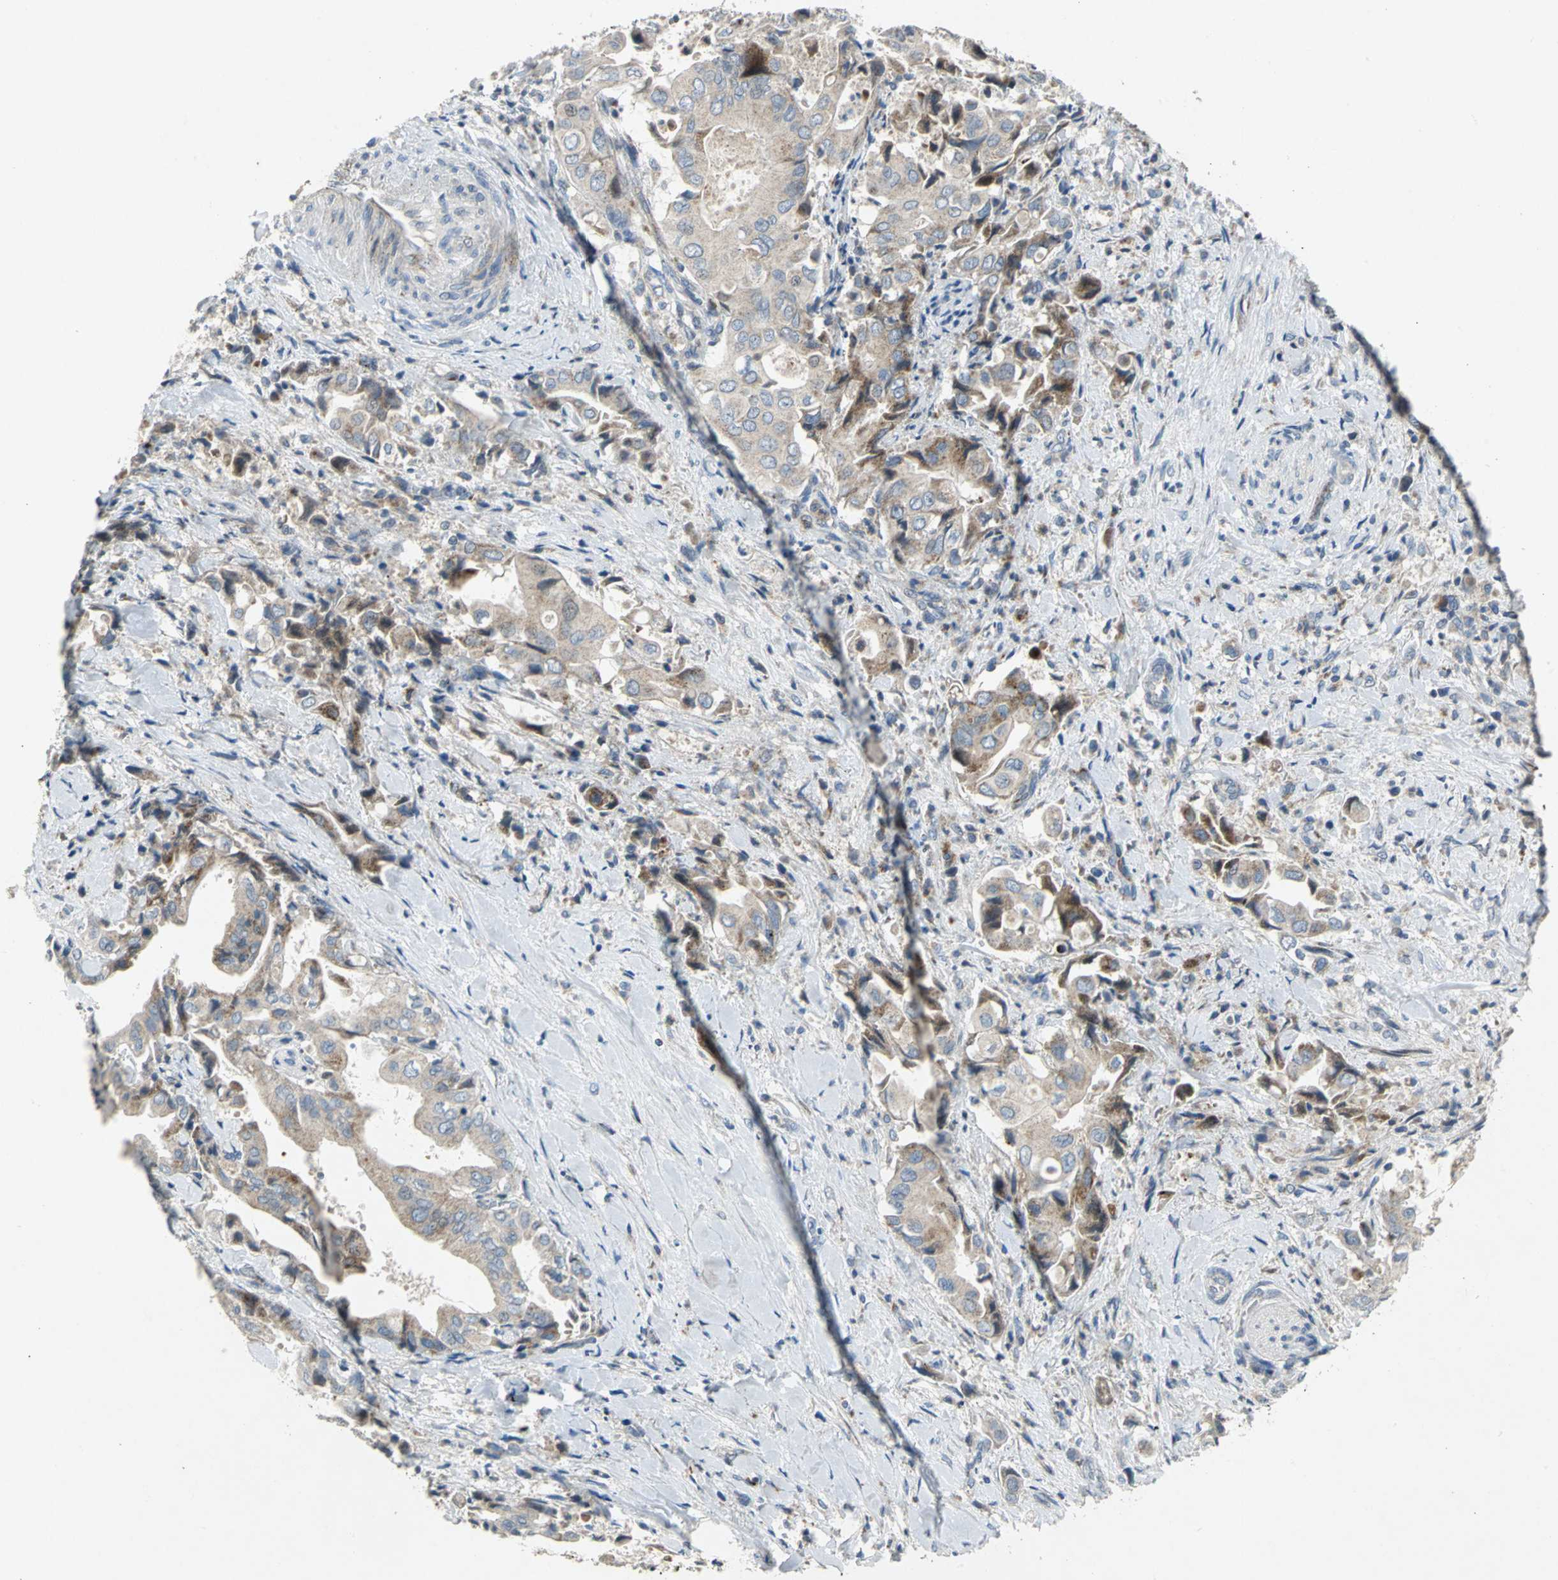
{"staining": {"intensity": "weak", "quantity": ">75%", "location": "cytoplasmic/membranous"}, "tissue": "liver cancer", "cell_type": "Tumor cells", "image_type": "cancer", "snomed": [{"axis": "morphology", "description": "Cholangiocarcinoma"}, {"axis": "topography", "description": "Liver"}], "caption": "Immunohistochemistry (IHC) micrograph of liver cancer (cholangiocarcinoma) stained for a protein (brown), which demonstrates low levels of weak cytoplasmic/membranous expression in approximately >75% of tumor cells.", "gene": "SPPL2B", "patient": {"sex": "male", "age": 58}}